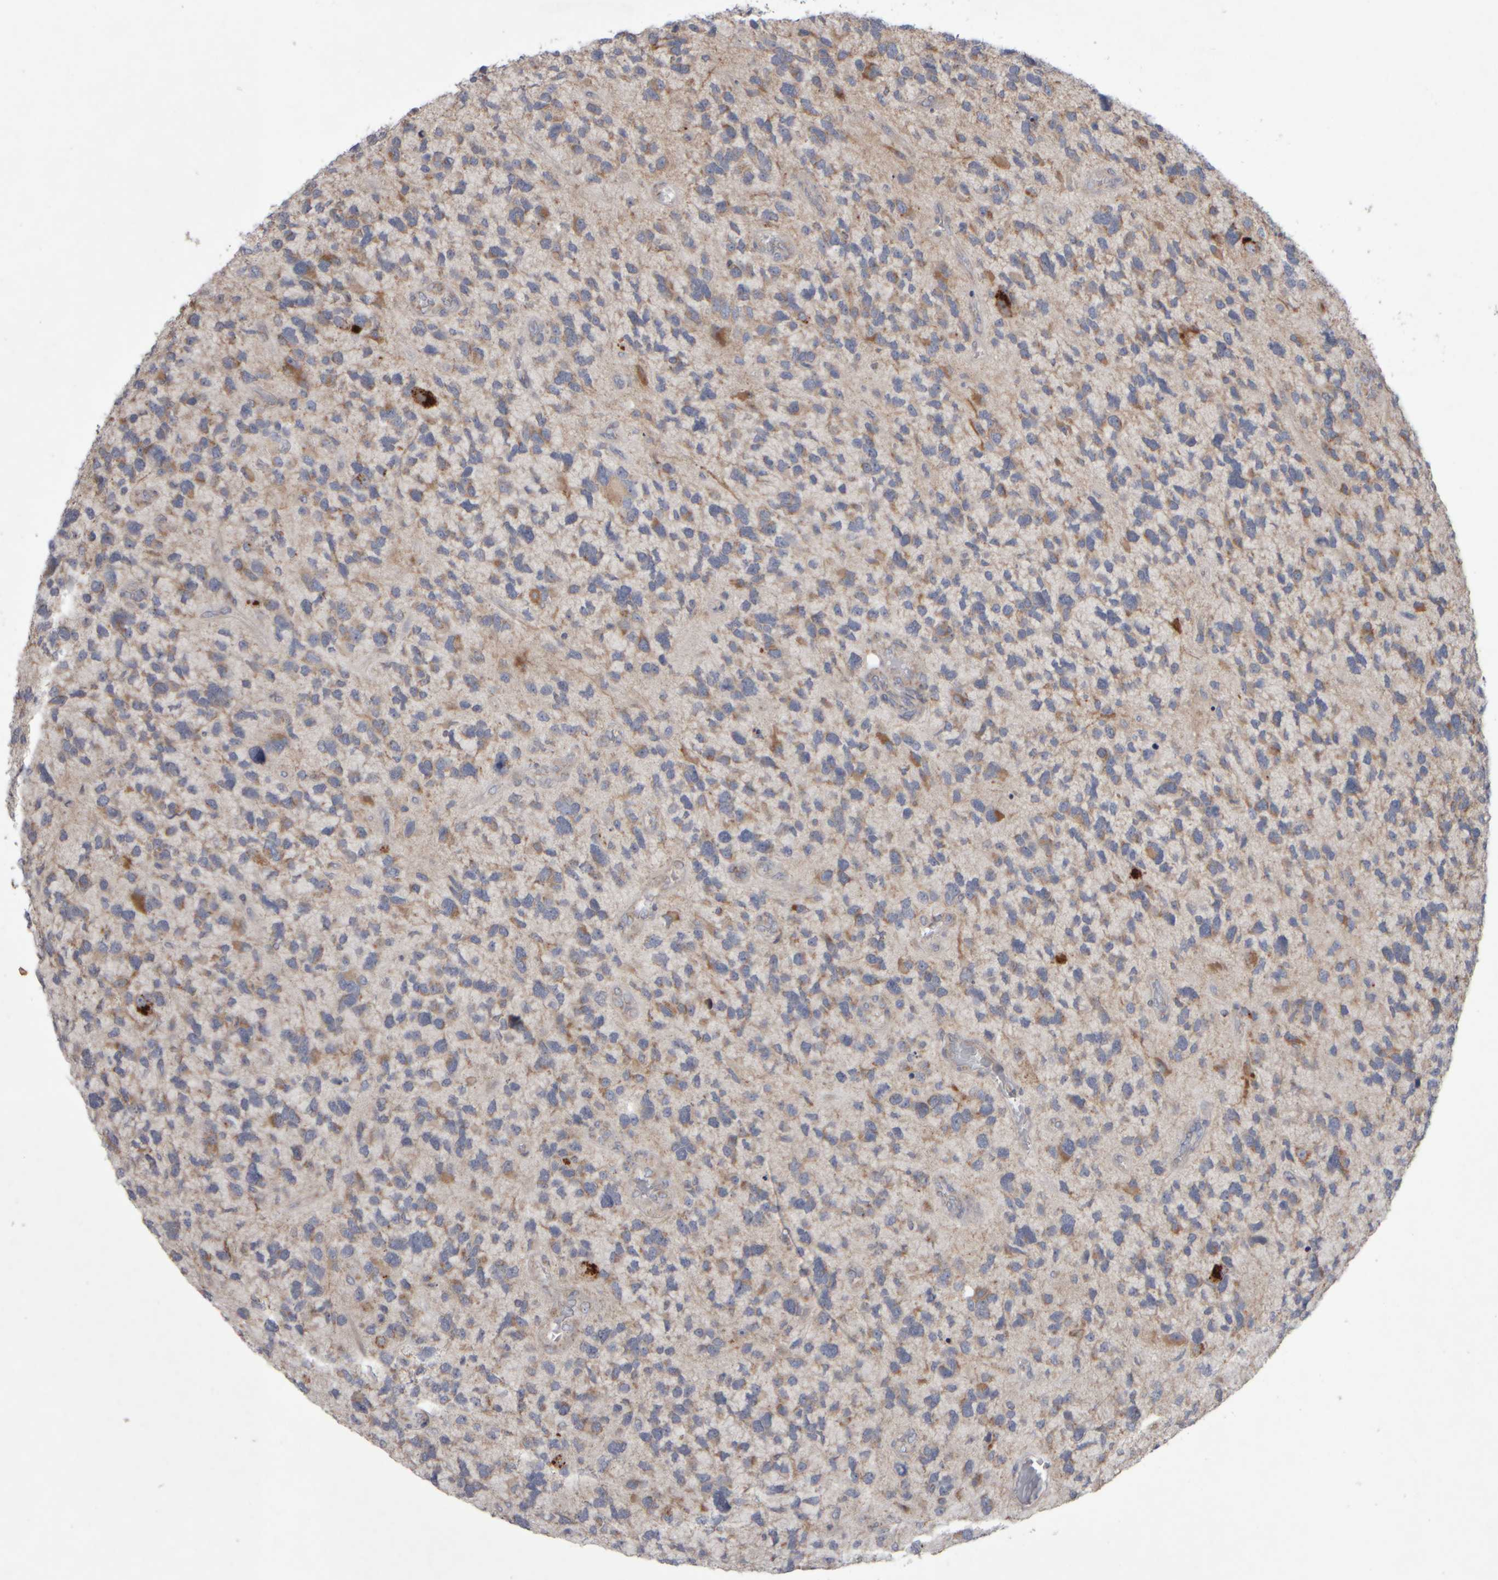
{"staining": {"intensity": "weak", "quantity": "25%-75%", "location": "cytoplasmic/membranous"}, "tissue": "glioma", "cell_type": "Tumor cells", "image_type": "cancer", "snomed": [{"axis": "morphology", "description": "Glioma, malignant, High grade"}, {"axis": "topography", "description": "Brain"}], "caption": "A low amount of weak cytoplasmic/membranous staining is appreciated in approximately 25%-75% of tumor cells in glioma tissue.", "gene": "SCO1", "patient": {"sex": "female", "age": 58}}